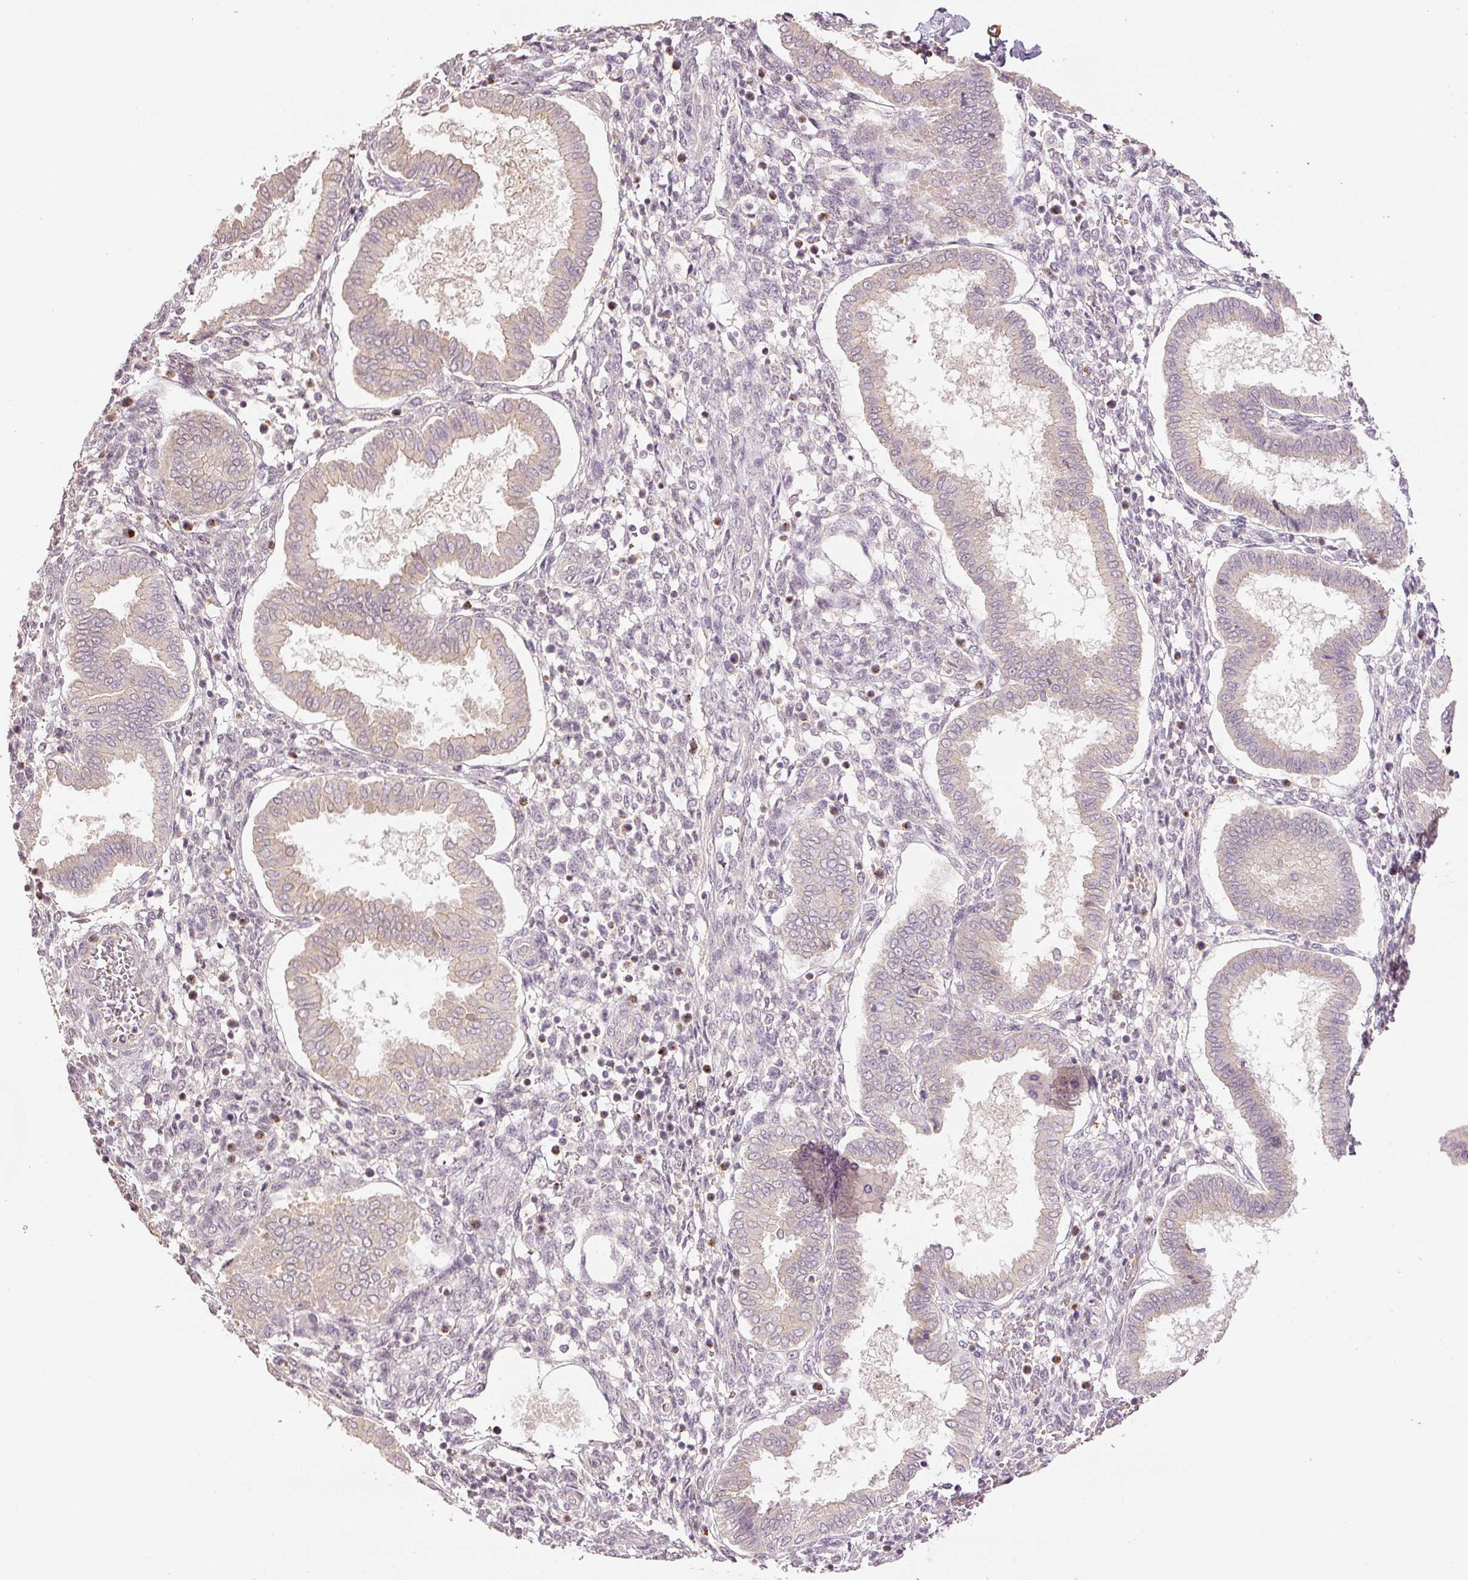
{"staining": {"intensity": "weak", "quantity": "<25%", "location": "cytoplasmic/membranous"}, "tissue": "endometrium", "cell_type": "Cells in endometrial stroma", "image_type": "normal", "snomed": [{"axis": "morphology", "description": "Normal tissue, NOS"}, {"axis": "topography", "description": "Endometrium"}], "caption": "IHC micrograph of normal endometrium stained for a protein (brown), which demonstrates no positivity in cells in endometrial stroma. (DAB immunohistochemistry, high magnification).", "gene": "GZMA", "patient": {"sex": "female", "age": 24}}